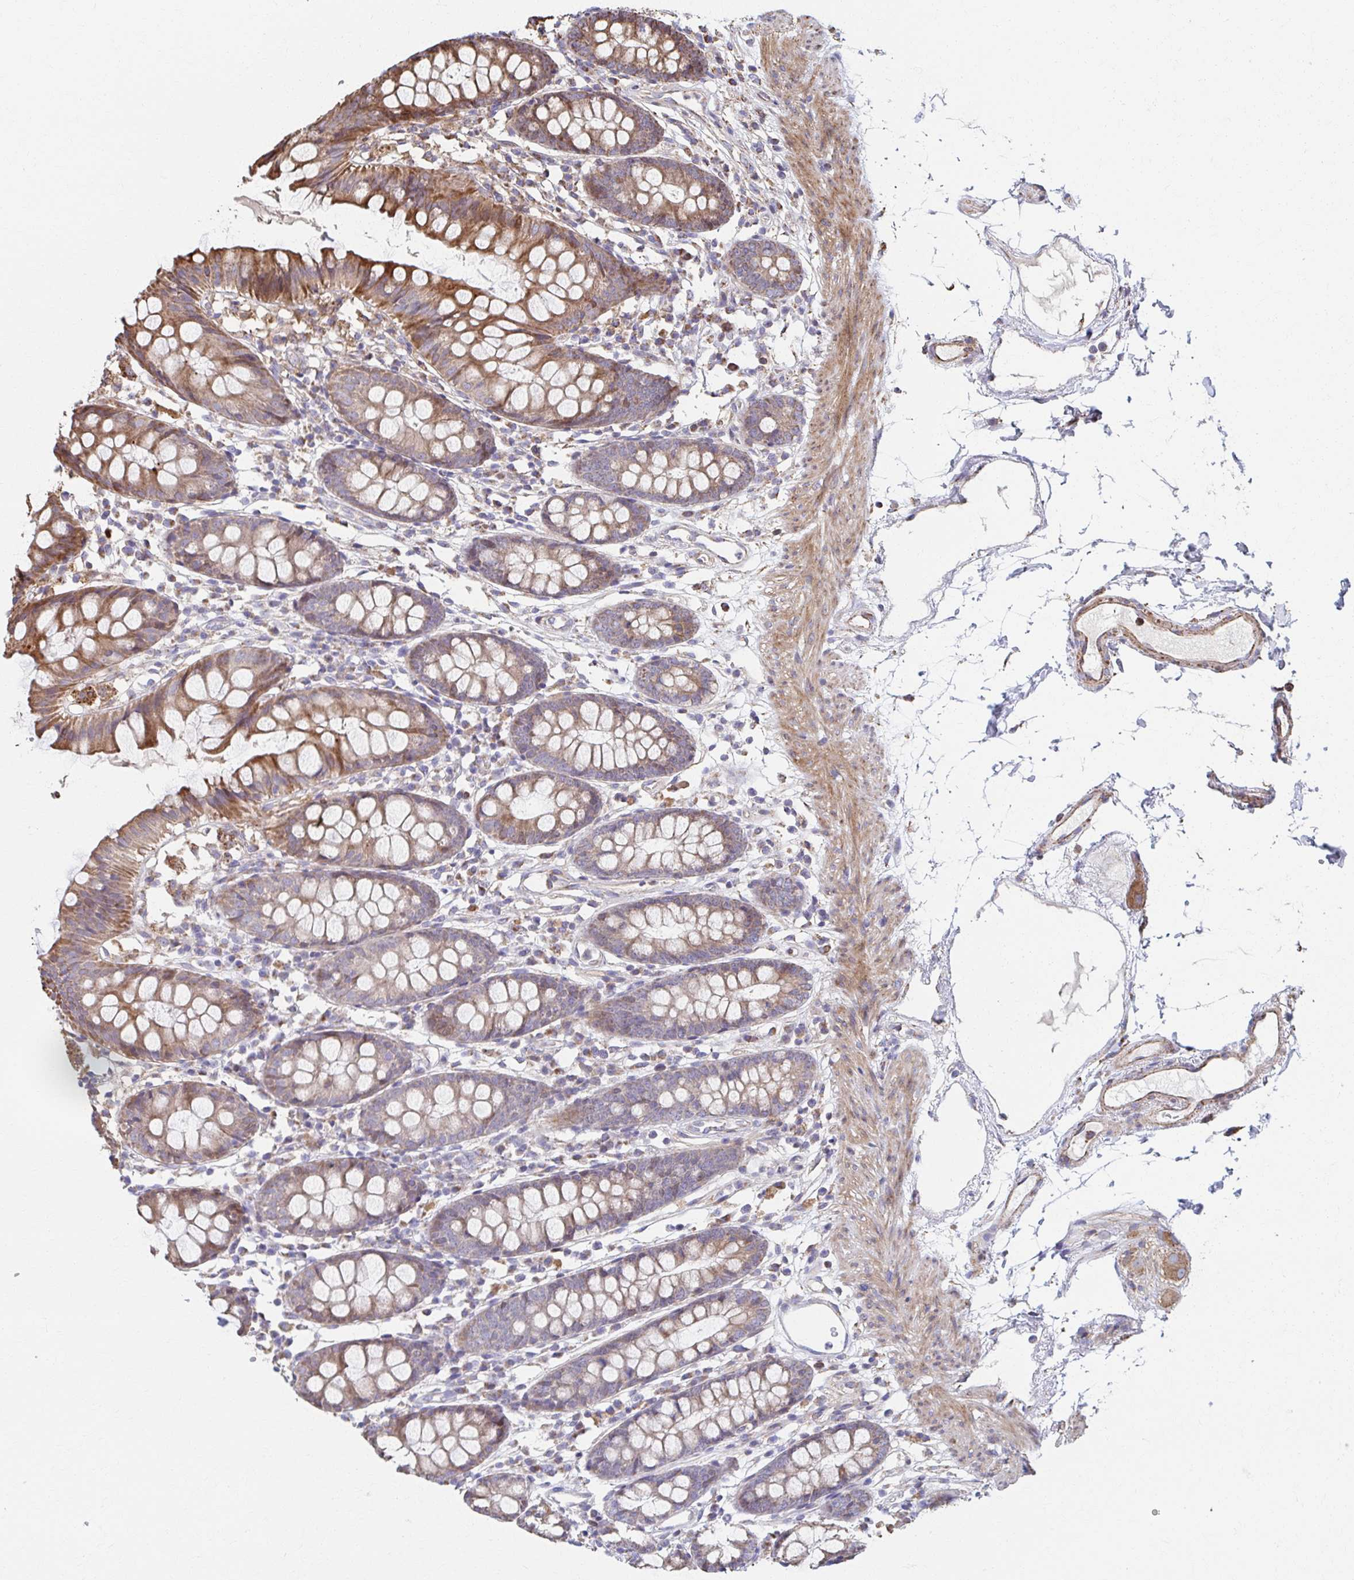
{"staining": {"intensity": "moderate", "quantity": ">75%", "location": "cytoplasmic/membranous"}, "tissue": "colon", "cell_type": "Endothelial cells", "image_type": "normal", "snomed": [{"axis": "morphology", "description": "Normal tissue, NOS"}, {"axis": "topography", "description": "Colon"}], "caption": "Protein expression analysis of benign human colon reveals moderate cytoplasmic/membranous positivity in about >75% of endothelial cells. Using DAB (3,3'-diaminobenzidine) (brown) and hematoxylin (blue) stains, captured at high magnification using brightfield microscopy.", "gene": "SAT1", "patient": {"sex": "female", "age": 84}}